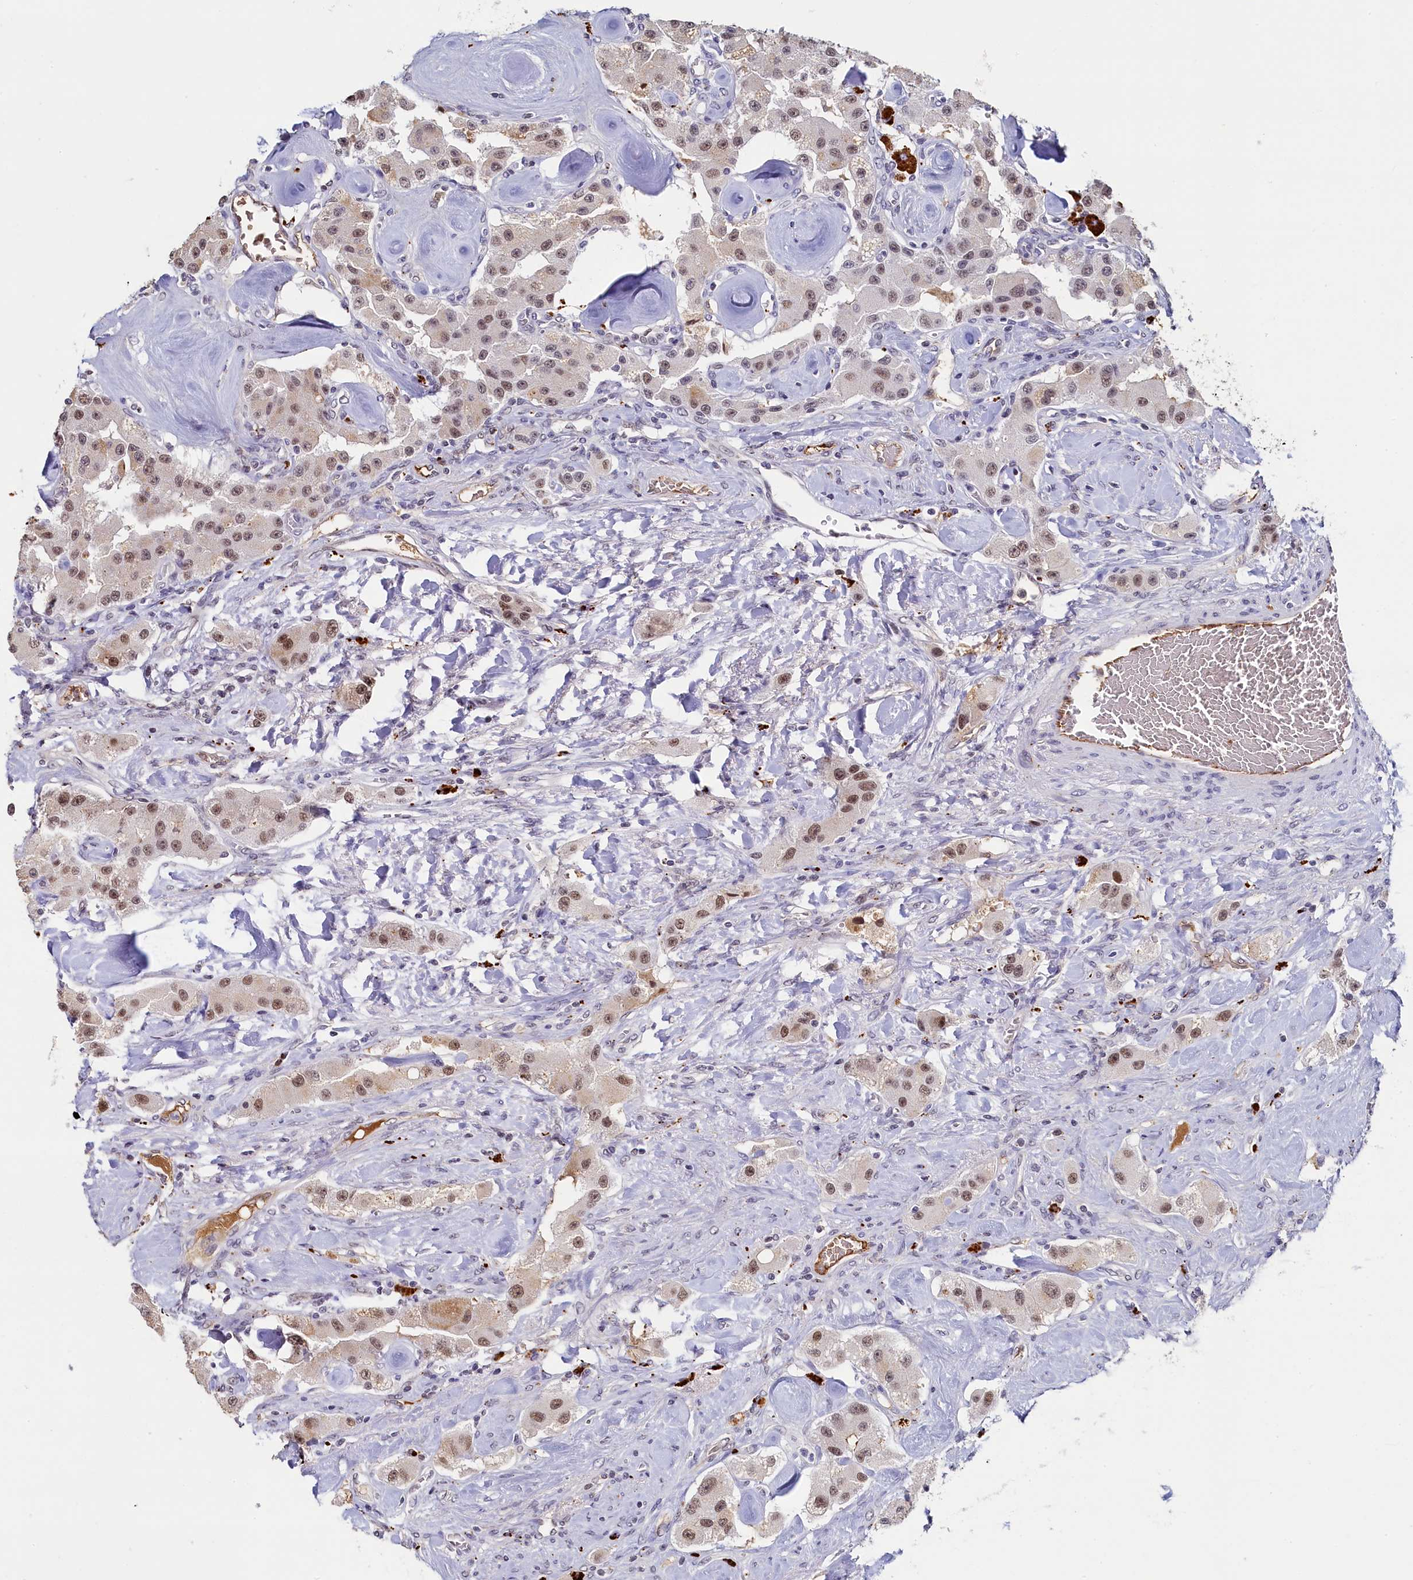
{"staining": {"intensity": "moderate", "quantity": ">75%", "location": "nuclear"}, "tissue": "carcinoid", "cell_type": "Tumor cells", "image_type": "cancer", "snomed": [{"axis": "morphology", "description": "Carcinoid, malignant, NOS"}, {"axis": "topography", "description": "Pancreas"}], "caption": "Protein expression analysis of human carcinoid reveals moderate nuclear staining in approximately >75% of tumor cells.", "gene": "INTS14", "patient": {"sex": "male", "age": 41}}